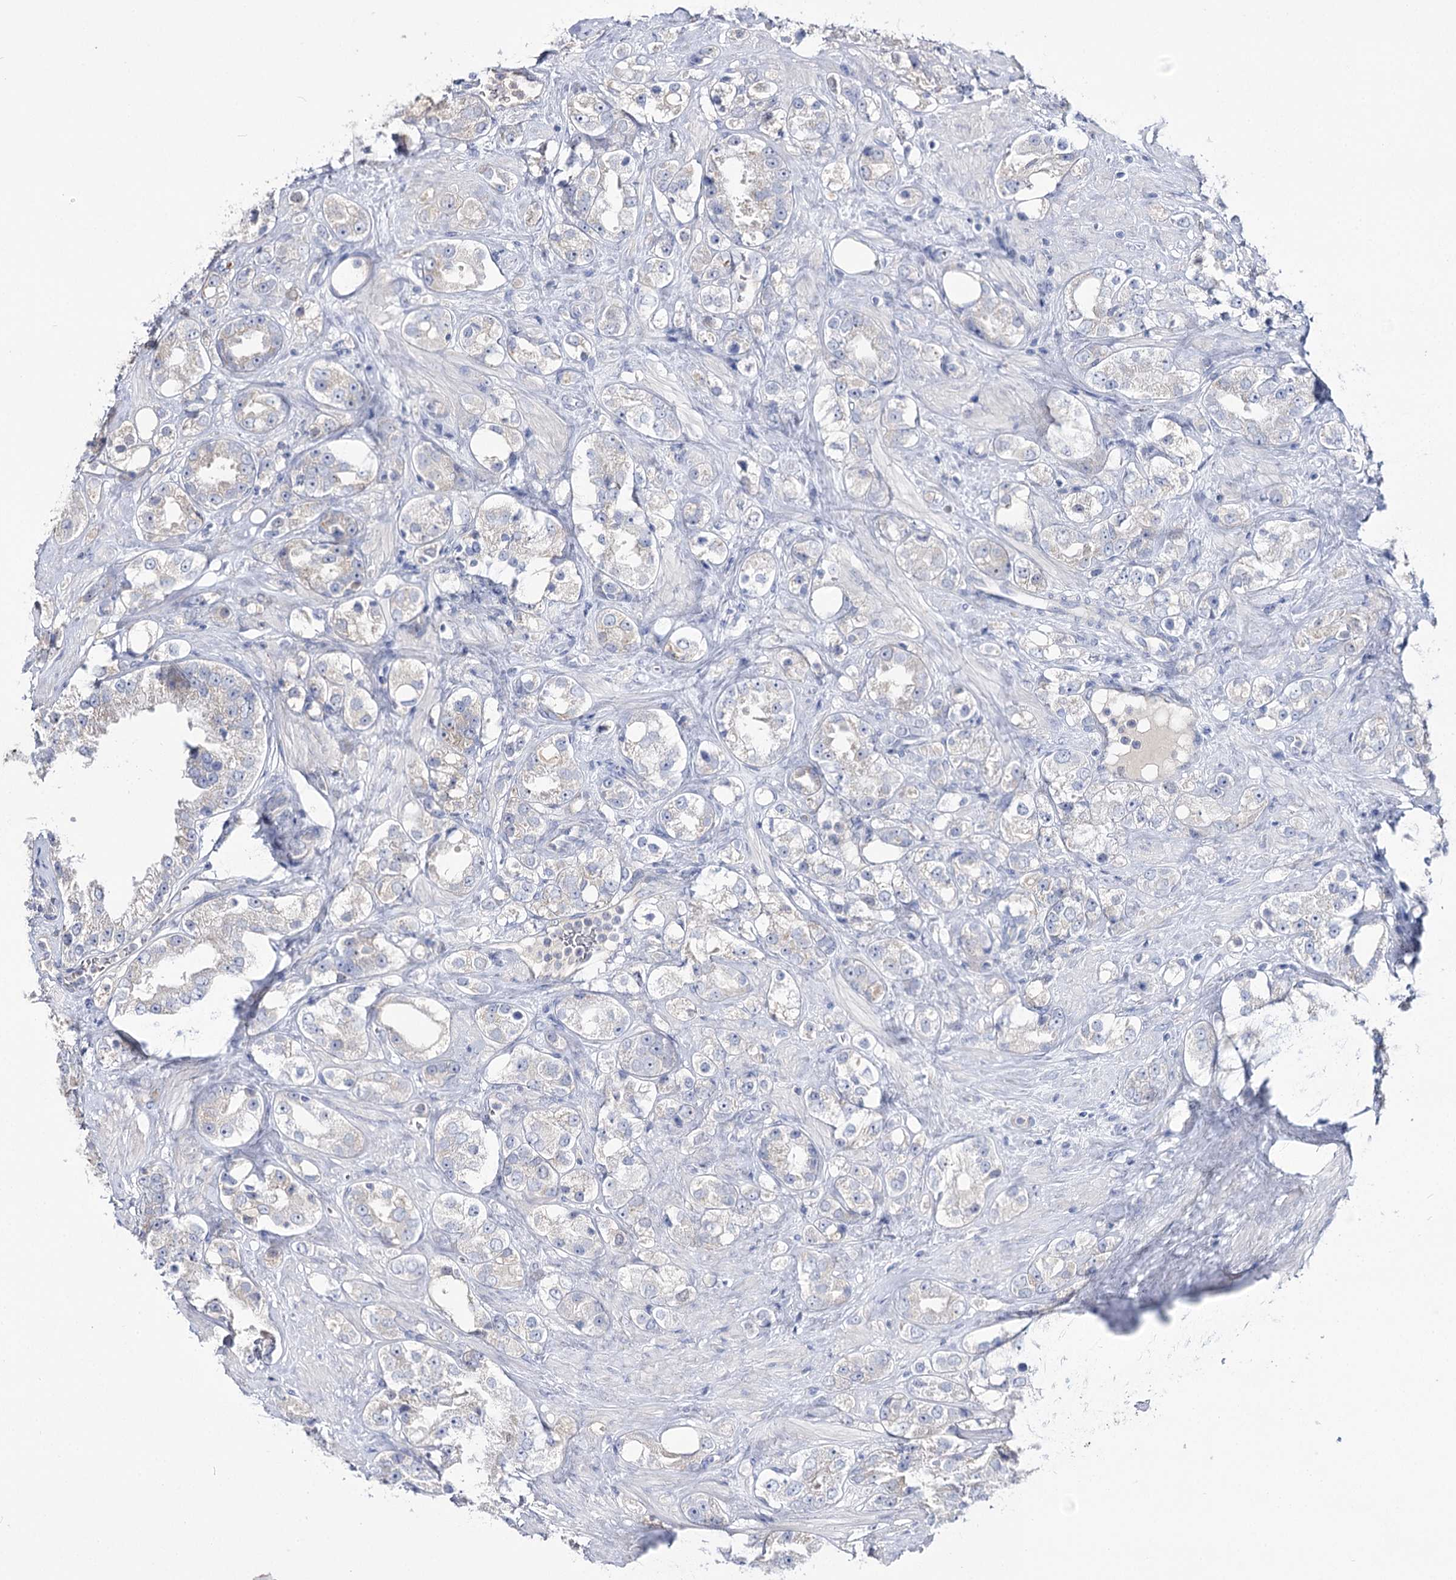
{"staining": {"intensity": "negative", "quantity": "none", "location": "none"}, "tissue": "prostate cancer", "cell_type": "Tumor cells", "image_type": "cancer", "snomed": [{"axis": "morphology", "description": "Adenocarcinoma, NOS"}, {"axis": "topography", "description": "Prostate"}], "caption": "Human prostate cancer (adenocarcinoma) stained for a protein using immunohistochemistry (IHC) displays no positivity in tumor cells.", "gene": "IL1RAP", "patient": {"sex": "male", "age": 79}}